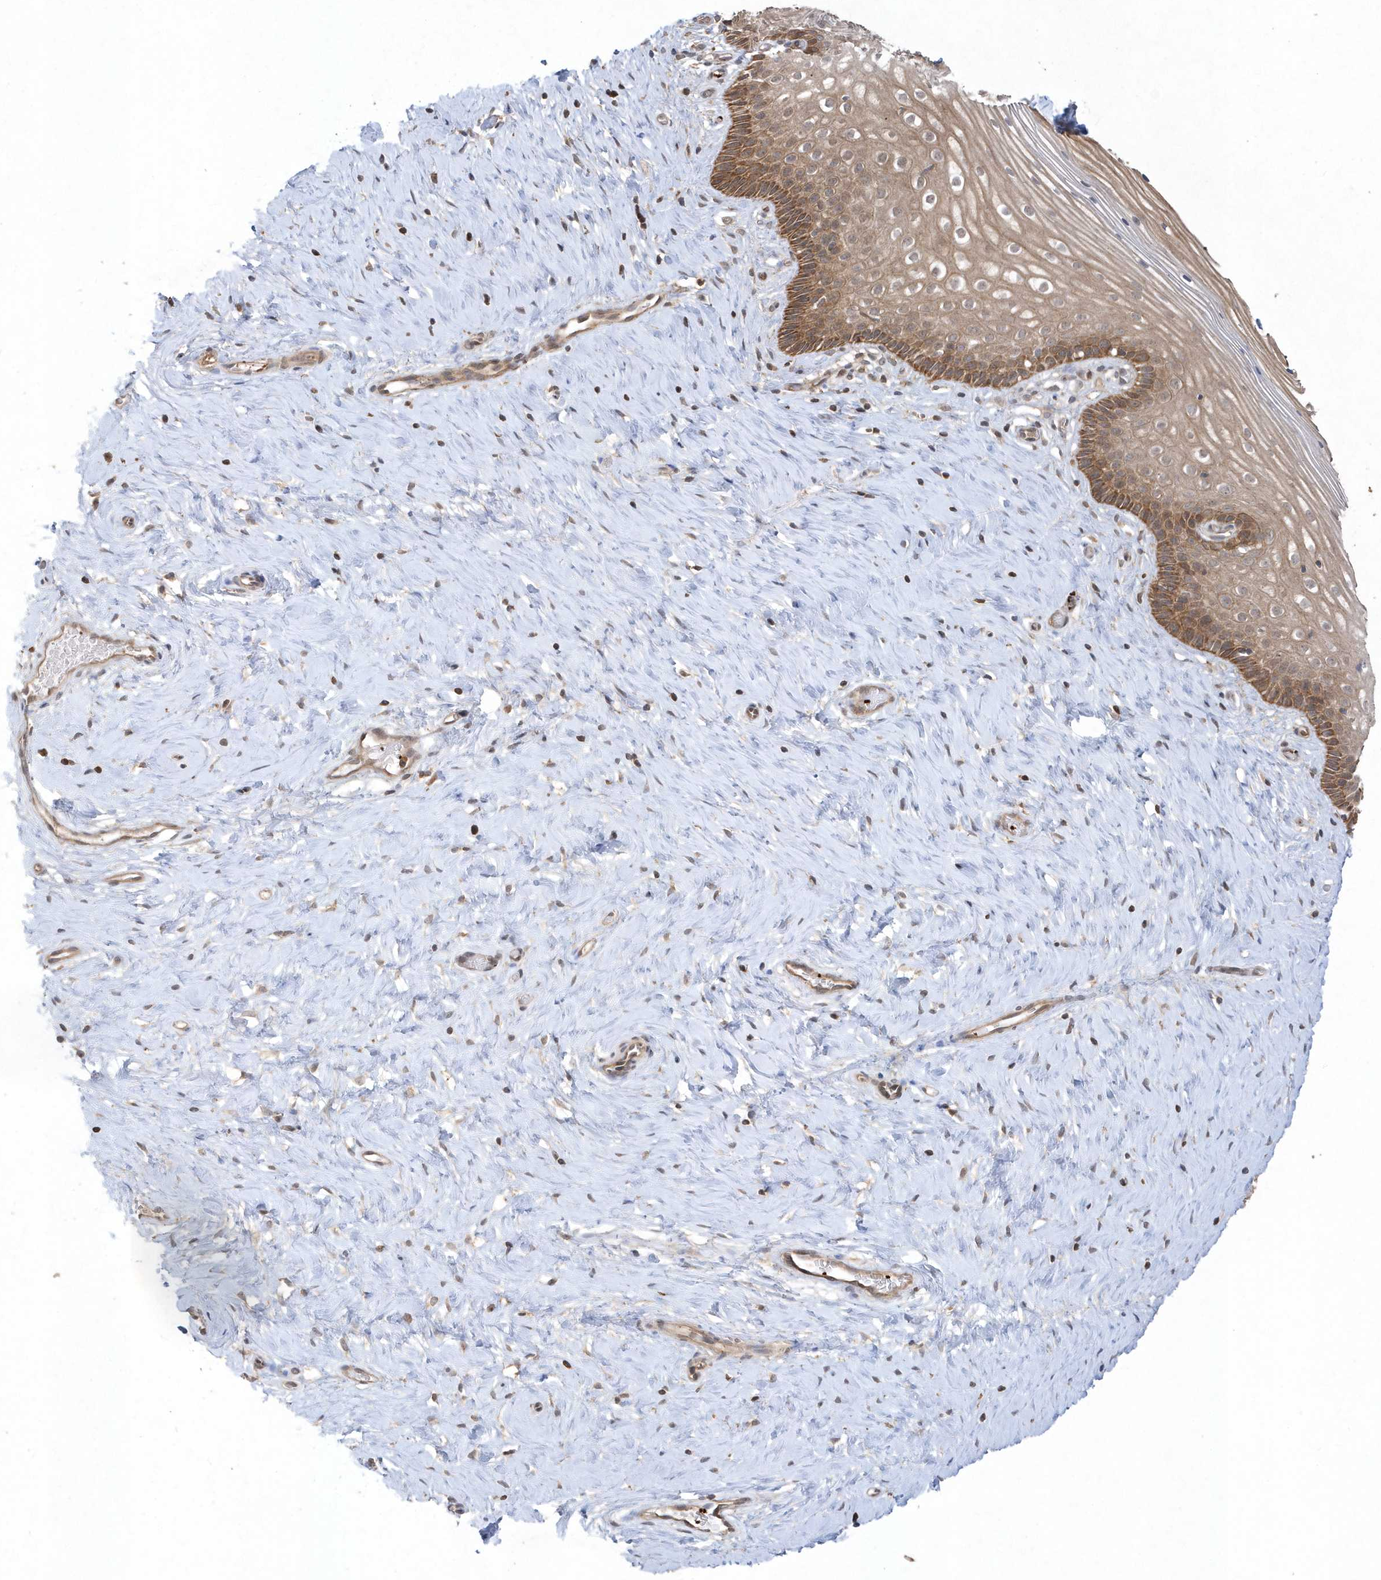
{"staining": {"intensity": "moderate", "quantity": "25%-75%", "location": "cytoplasmic/membranous,nuclear"}, "tissue": "cervix", "cell_type": "Glandular cells", "image_type": "normal", "snomed": [{"axis": "morphology", "description": "Normal tissue, NOS"}, {"axis": "topography", "description": "Cervix"}], "caption": "A medium amount of moderate cytoplasmic/membranous,nuclear expression is identified in approximately 25%-75% of glandular cells in normal cervix.", "gene": "ACYP1", "patient": {"sex": "female", "age": 33}}